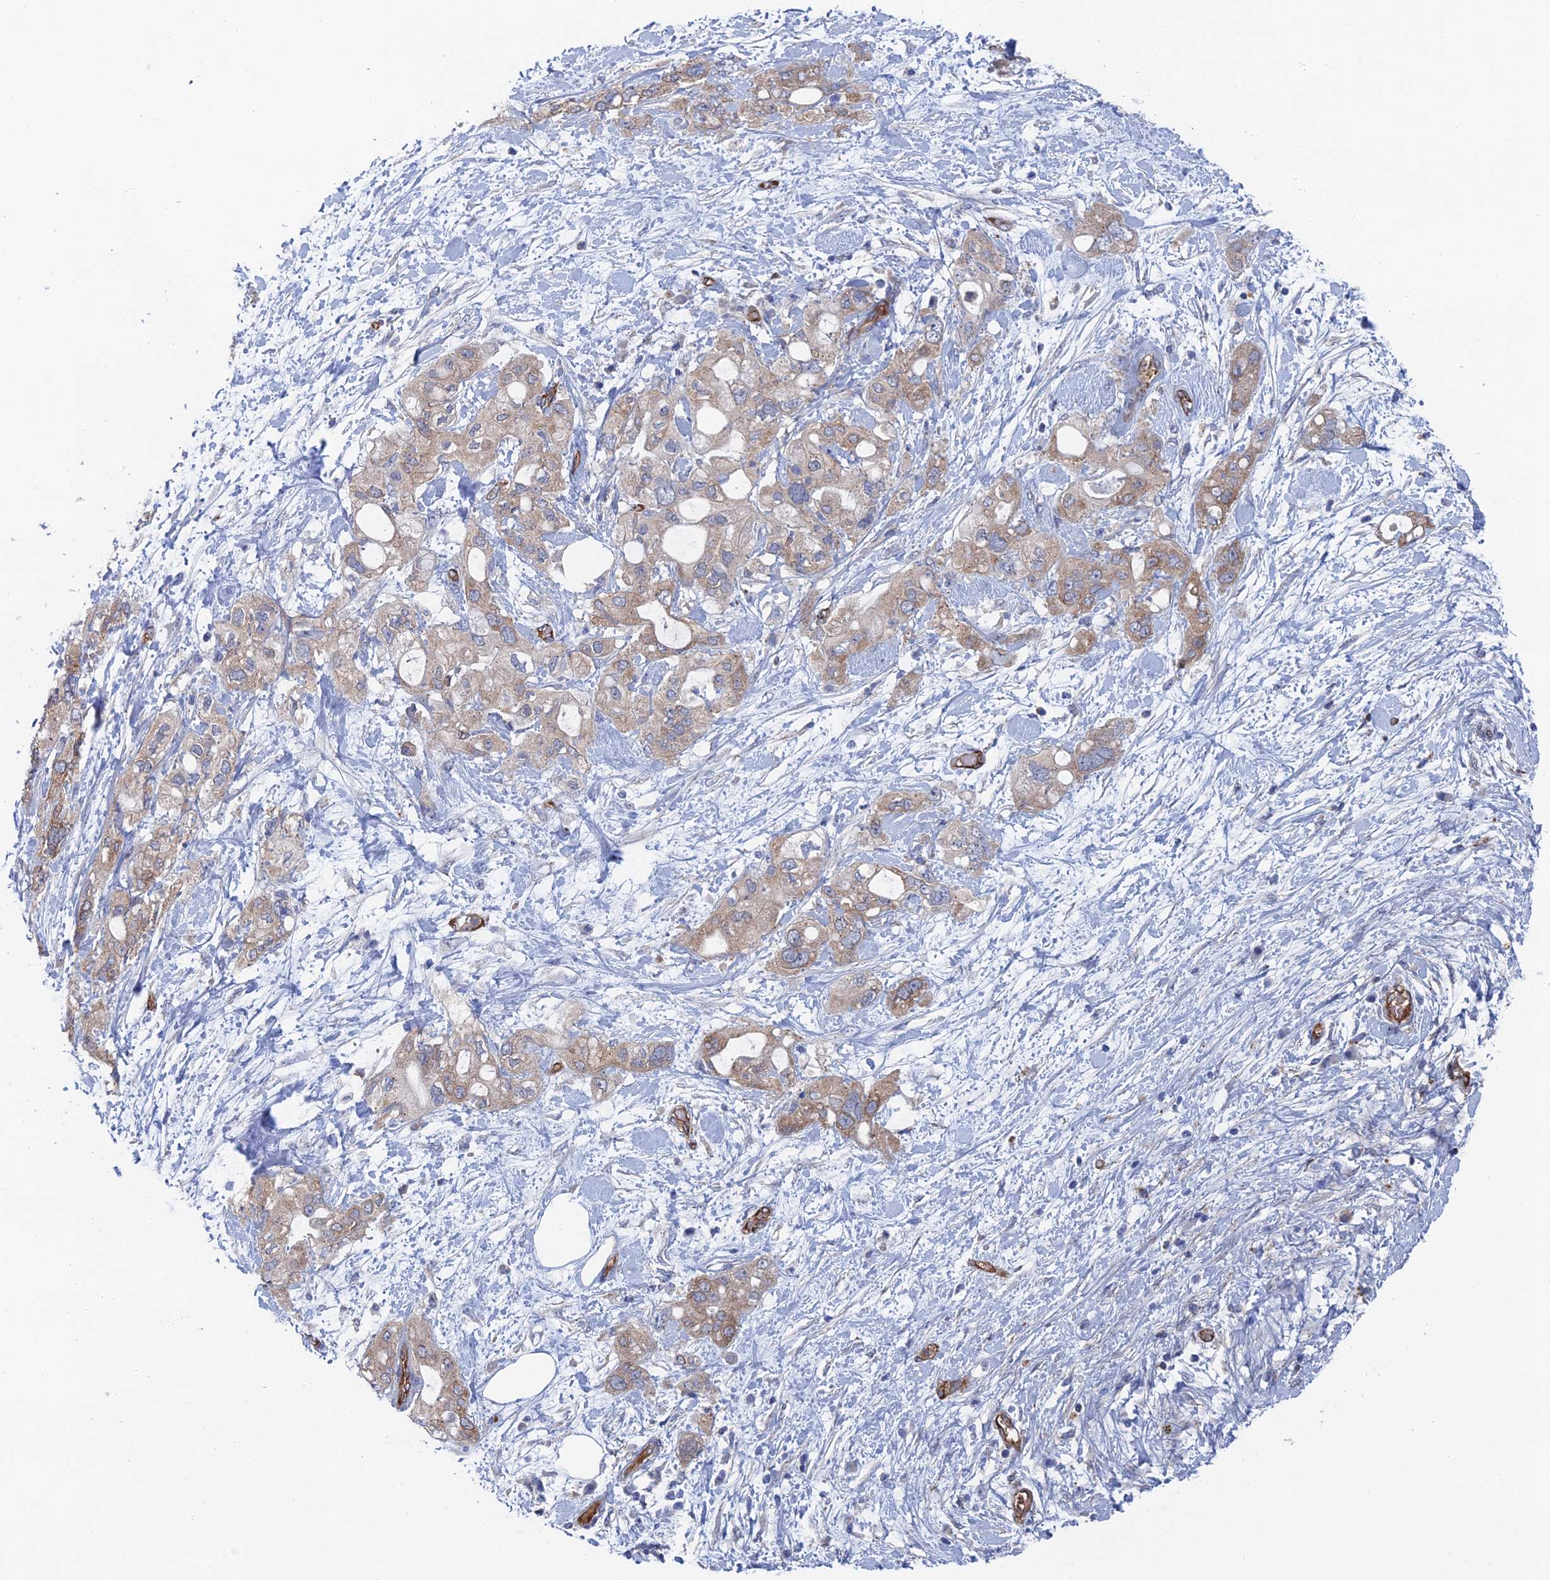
{"staining": {"intensity": "weak", "quantity": "25%-75%", "location": "cytoplasmic/membranous"}, "tissue": "pancreatic cancer", "cell_type": "Tumor cells", "image_type": "cancer", "snomed": [{"axis": "morphology", "description": "Inflammation, NOS"}, {"axis": "morphology", "description": "Adenocarcinoma, NOS"}, {"axis": "topography", "description": "Pancreas"}], "caption": "A low amount of weak cytoplasmic/membranous expression is appreciated in approximately 25%-75% of tumor cells in adenocarcinoma (pancreatic) tissue.", "gene": "ARAP3", "patient": {"sex": "female", "age": 56}}